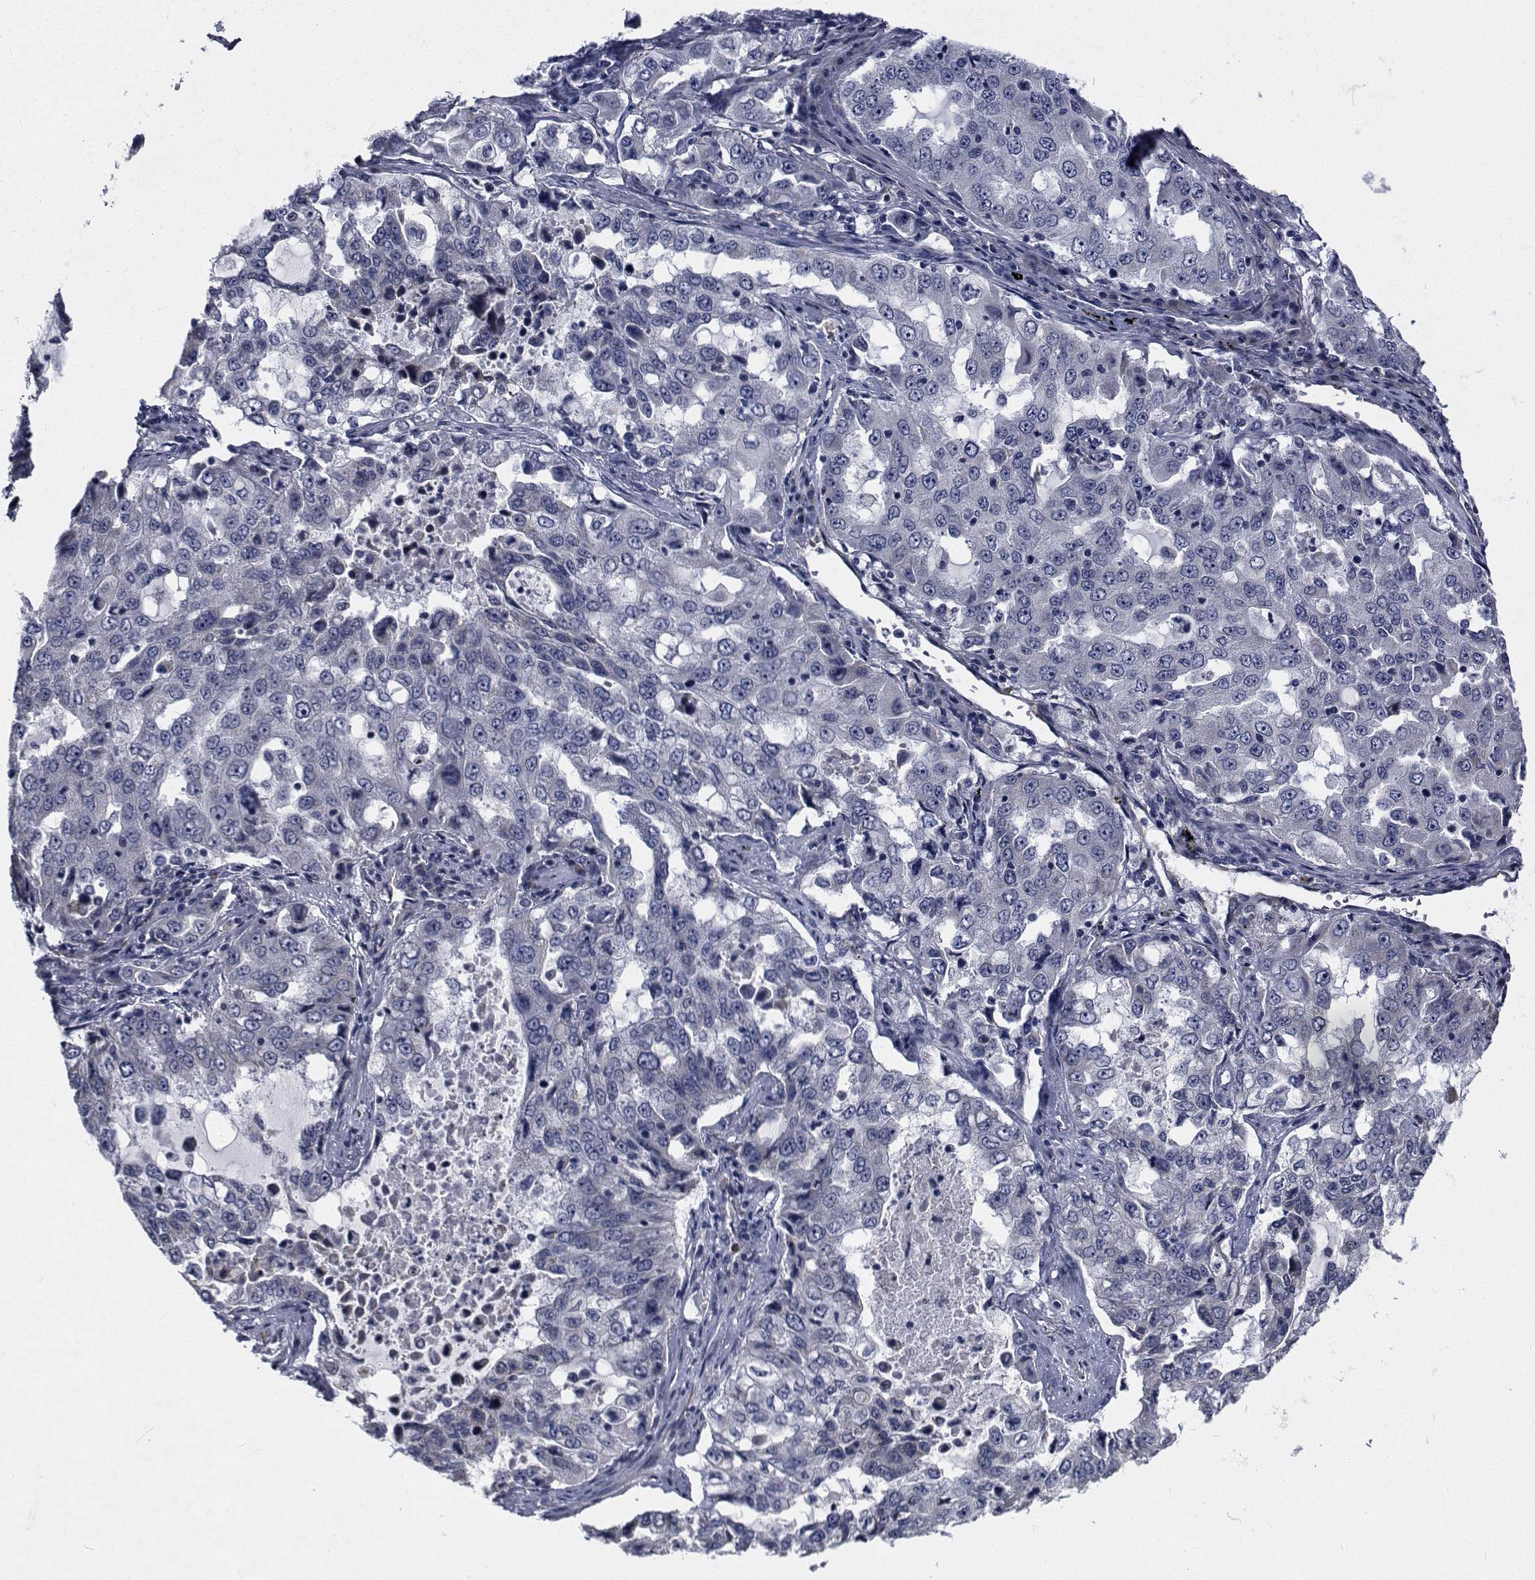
{"staining": {"intensity": "negative", "quantity": "none", "location": "none"}, "tissue": "lung cancer", "cell_type": "Tumor cells", "image_type": "cancer", "snomed": [{"axis": "morphology", "description": "Adenocarcinoma, NOS"}, {"axis": "topography", "description": "Lung"}], "caption": "DAB immunohistochemical staining of lung adenocarcinoma displays no significant staining in tumor cells.", "gene": "TTBK1", "patient": {"sex": "female", "age": 61}}